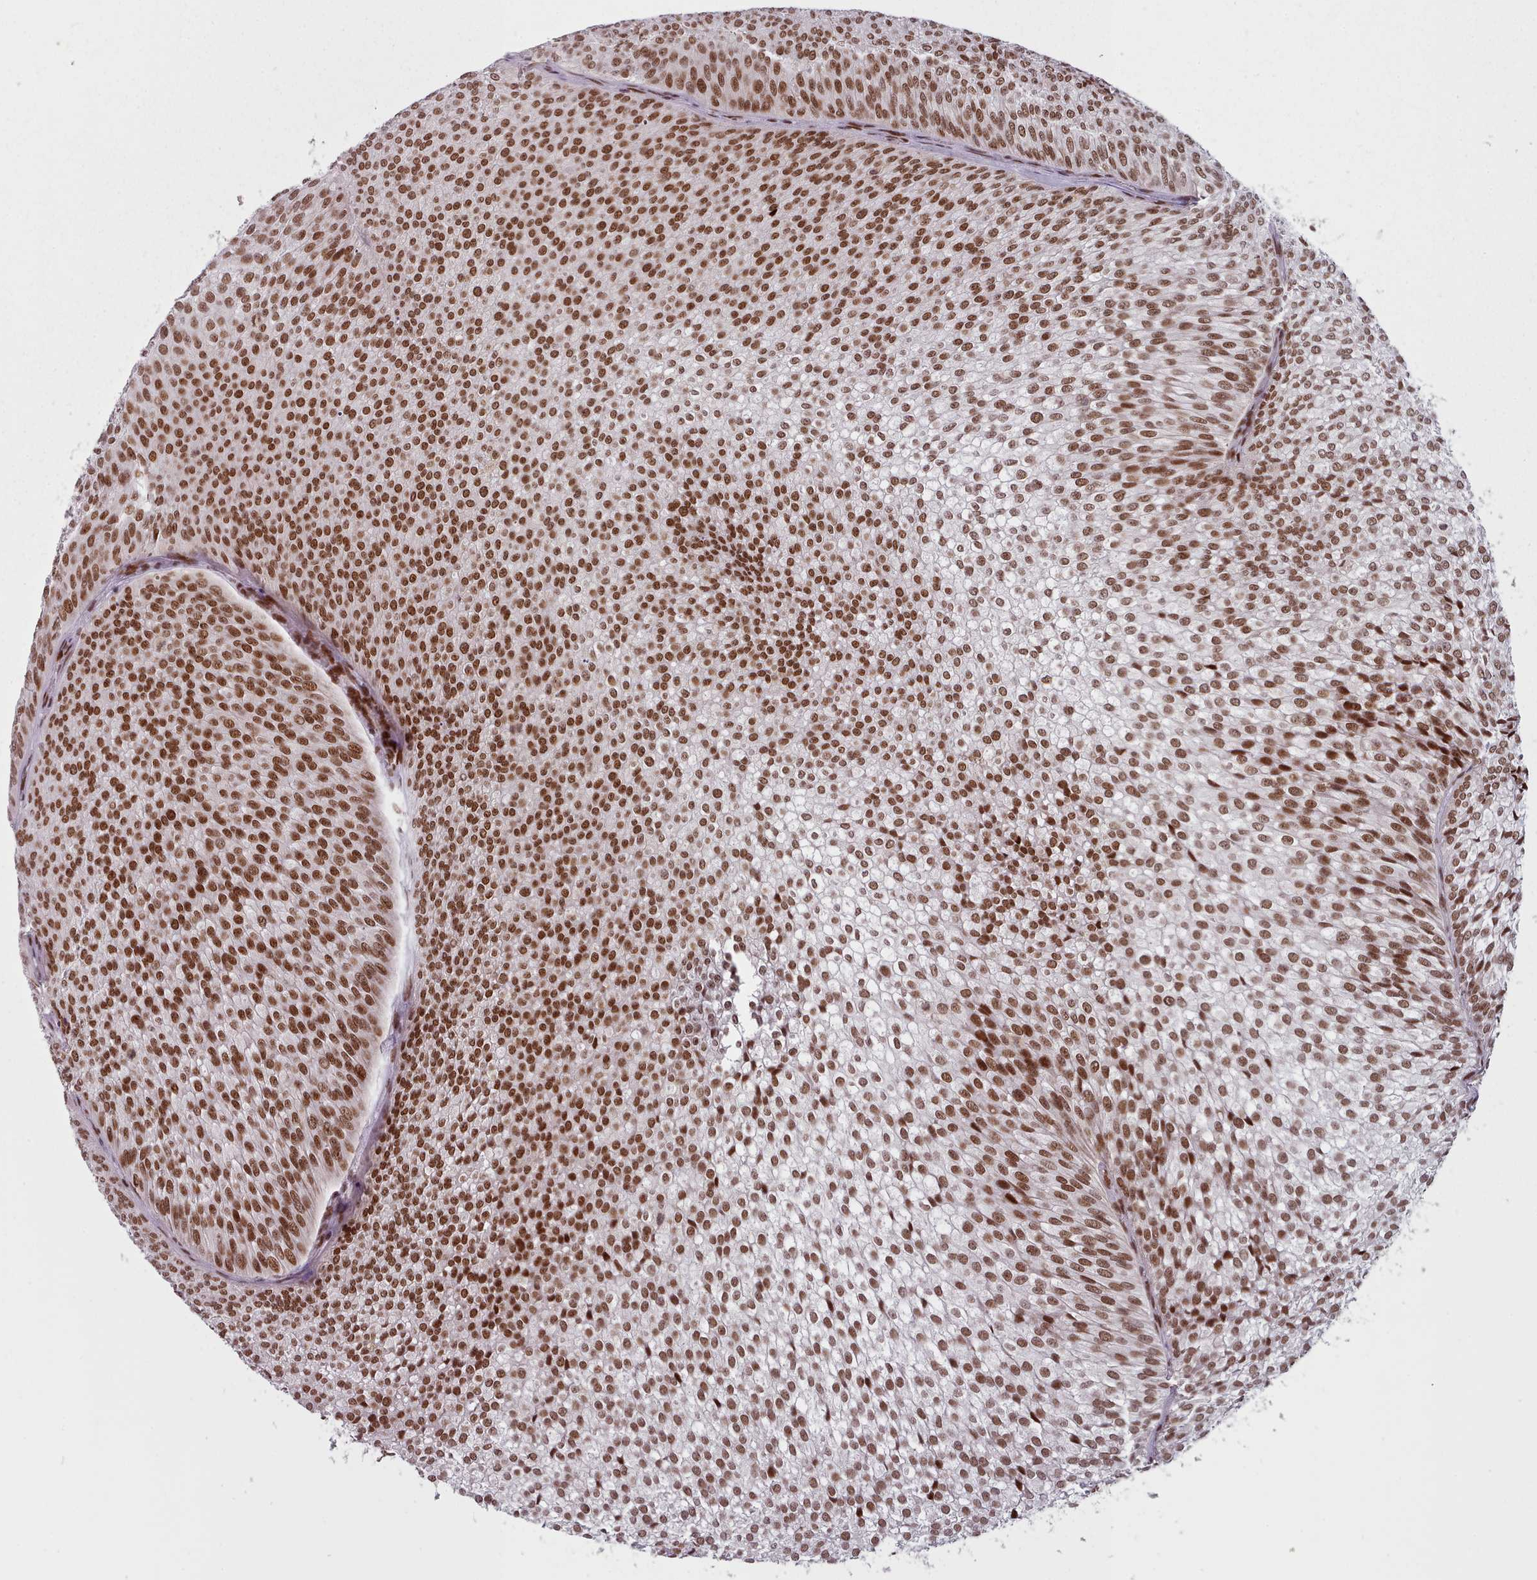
{"staining": {"intensity": "strong", "quantity": ">75%", "location": "nuclear"}, "tissue": "urothelial cancer", "cell_type": "Tumor cells", "image_type": "cancer", "snomed": [{"axis": "morphology", "description": "Urothelial carcinoma, Low grade"}, {"axis": "topography", "description": "Urinary bladder"}], "caption": "Urothelial cancer stained with a protein marker demonstrates strong staining in tumor cells.", "gene": "SRSF9", "patient": {"sex": "male", "age": 91}}